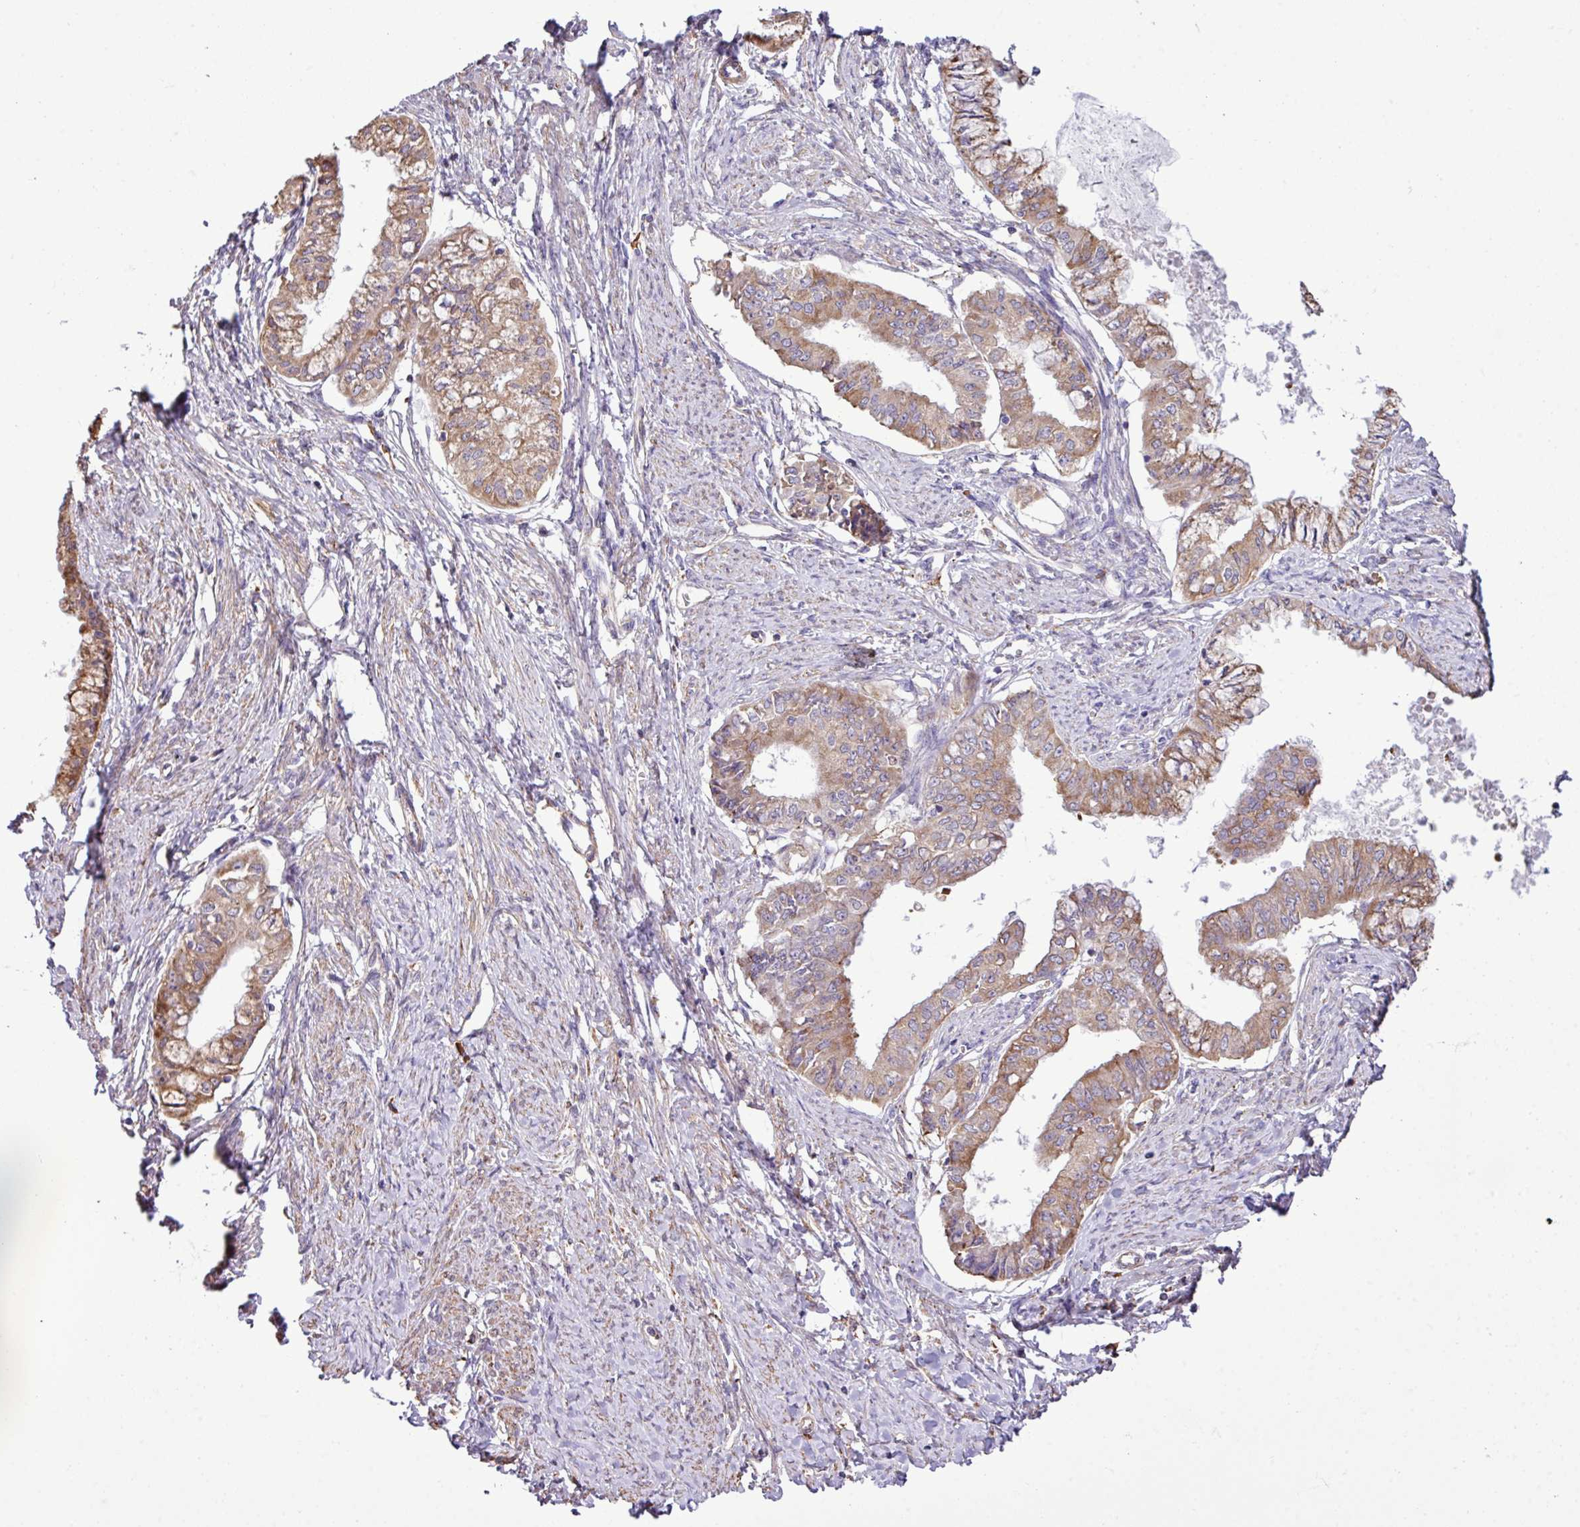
{"staining": {"intensity": "moderate", "quantity": ">75%", "location": "cytoplasmic/membranous"}, "tissue": "endometrial cancer", "cell_type": "Tumor cells", "image_type": "cancer", "snomed": [{"axis": "morphology", "description": "Adenocarcinoma, NOS"}, {"axis": "topography", "description": "Endometrium"}], "caption": "This image exhibits immunohistochemistry (IHC) staining of human endometrial cancer (adenocarcinoma), with medium moderate cytoplasmic/membranous staining in approximately >75% of tumor cells.", "gene": "ZSCAN5A", "patient": {"sex": "female", "age": 76}}